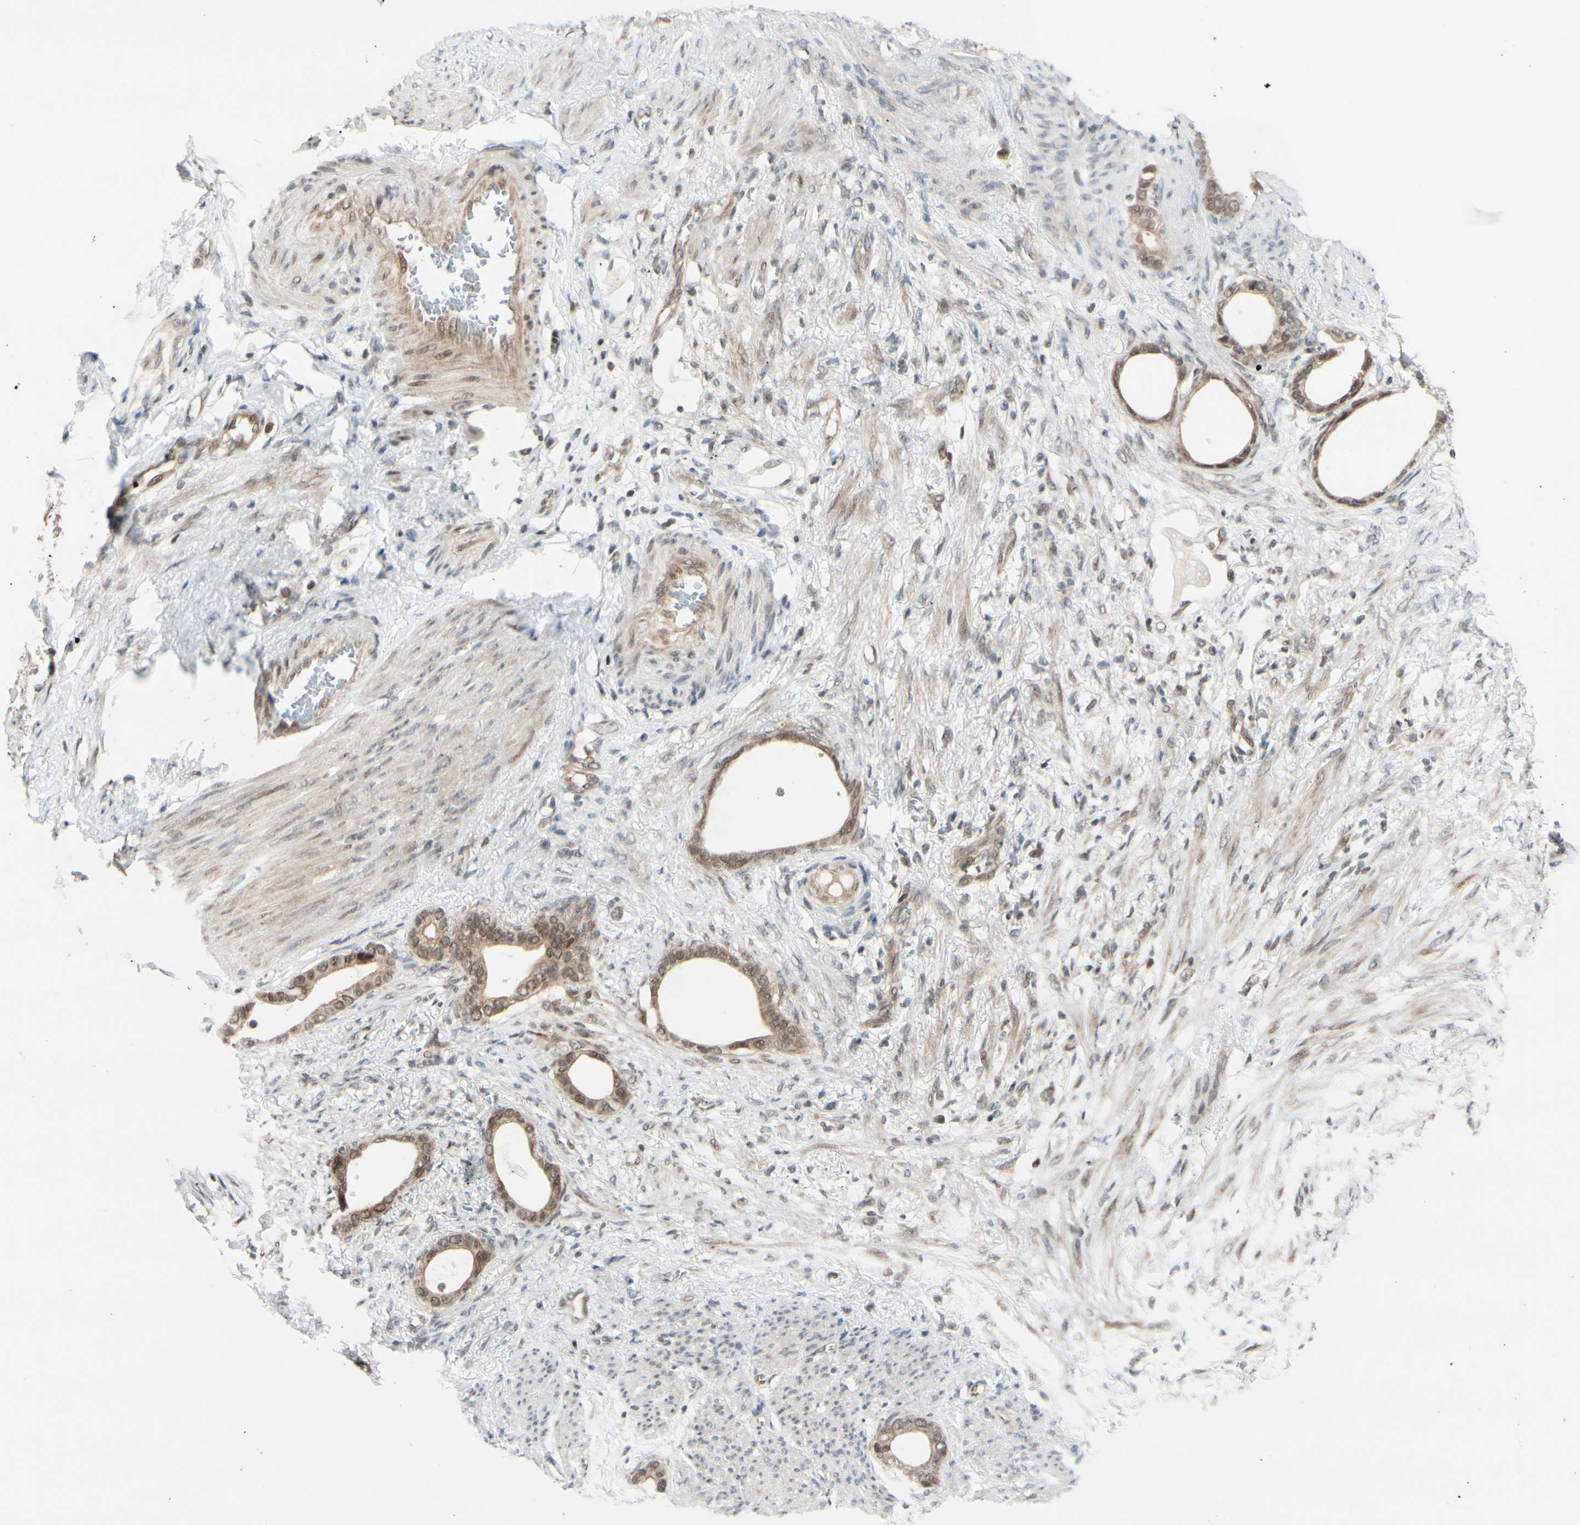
{"staining": {"intensity": "moderate", "quantity": ">75%", "location": "cytoplasmic/membranous"}, "tissue": "stomach cancer", "cell_type": "Tumor cells", "image_type": "cancer", "snomed": [{"axis": "morphology", "description": "Adenocarcinoma, NOS"}, {"axis": "topography", "description": "Stomach"}], "caption": "Immunohistochemical staining of stomach cancer (adenocarcinoma) displays moderate cytoplasmic/membranous protein staining in approximately >75% of tumor cells.", "gene": "BRMS1", "patient": {"sex": "female", "age": 75}}